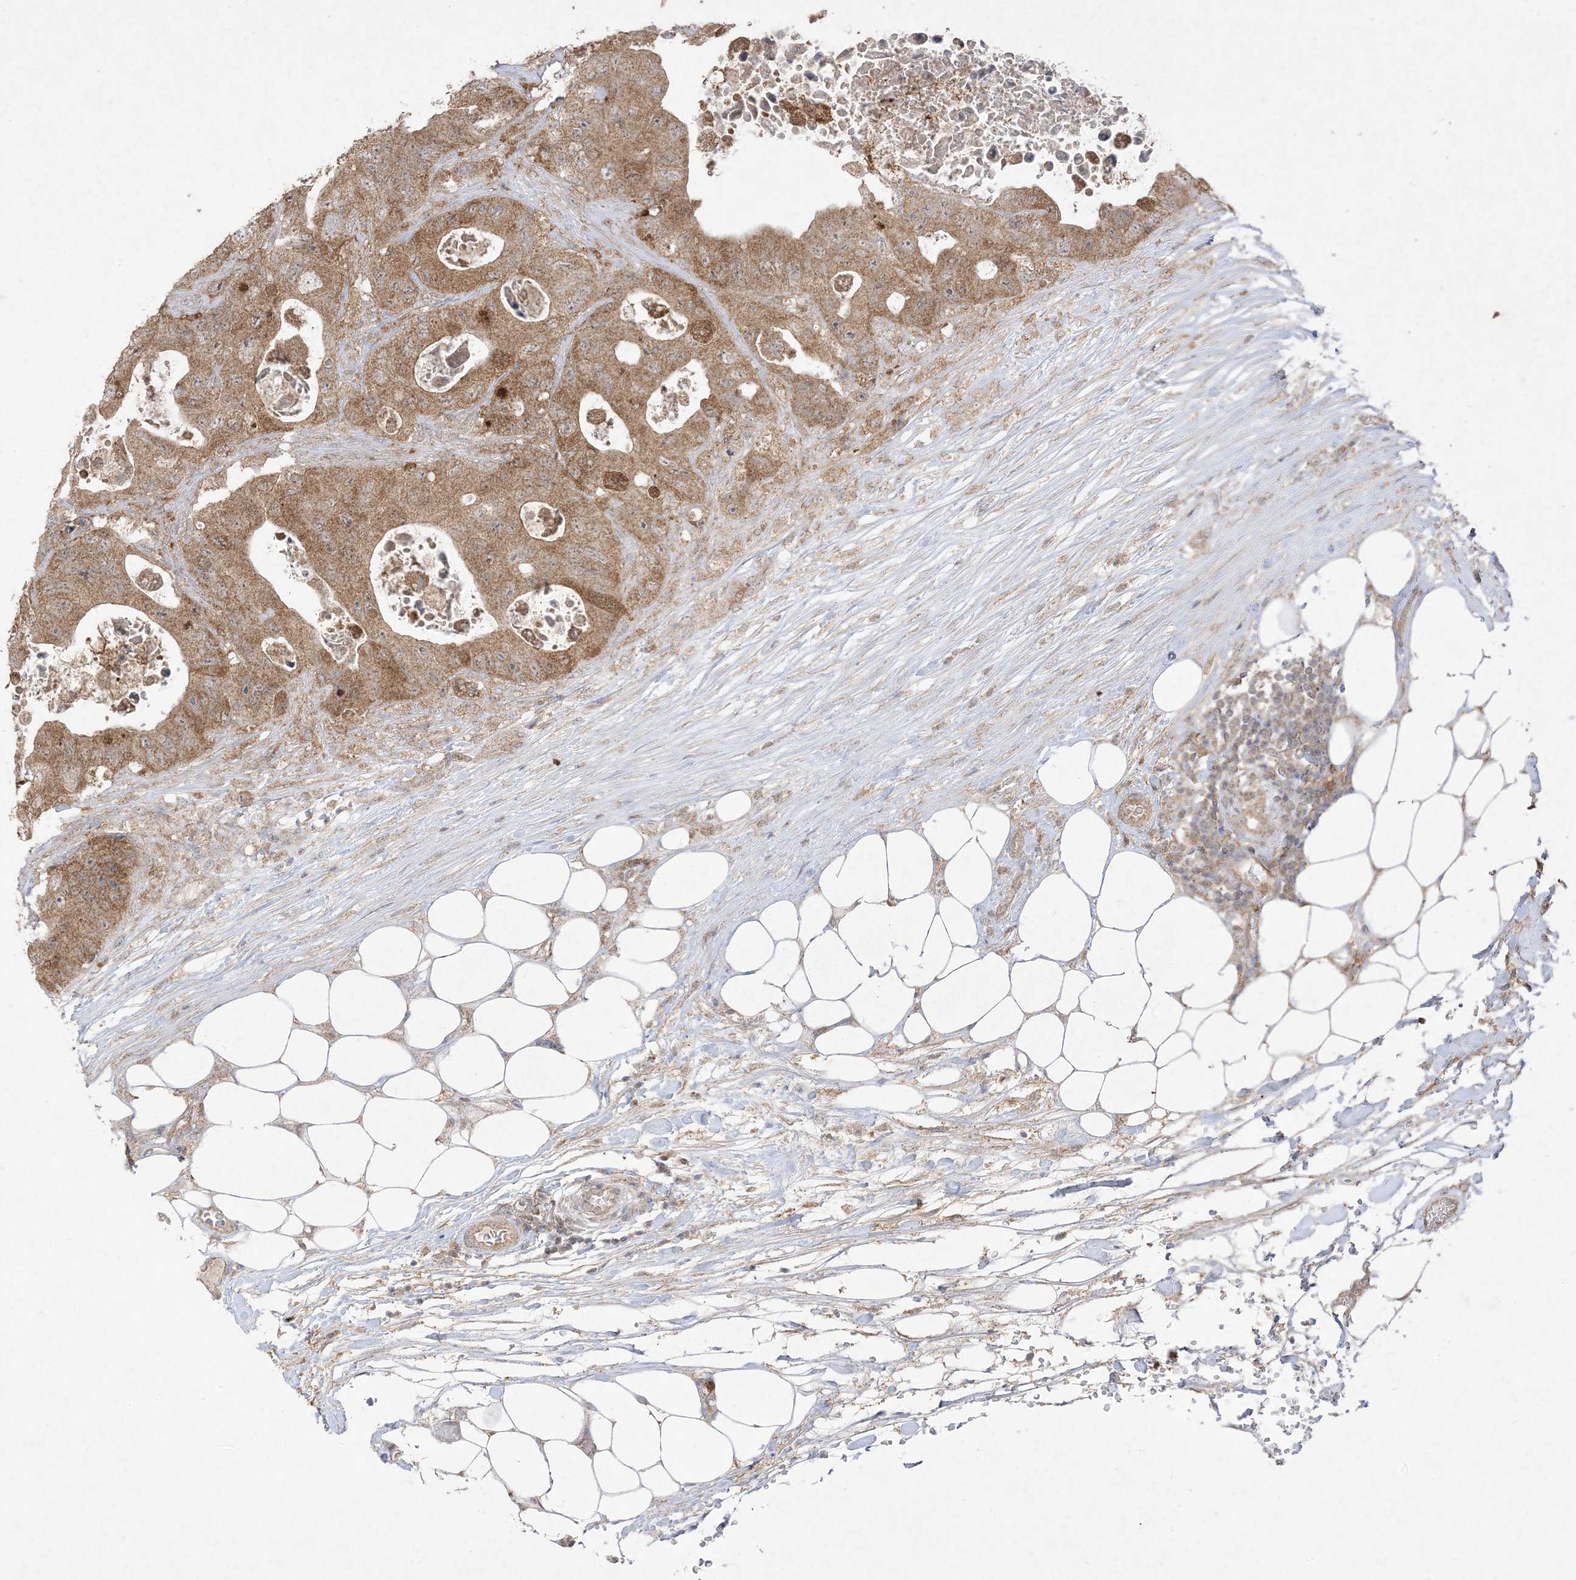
{"staining": {"intensity": "moderate", "quantity": ">75%", "location": "cytoplasmic/membranous"}, "tissue": "colorectal cancer", "cell_type": "Tumor cells", "image_type": "cancer", "snomed": [{"axis": "morphology", "description": "Adenocarcinoma, NOS"}, {"axis": "topography", "description": "Colon"}], "caption": "Protein analysis of colorectal cancer tissue demonstrates moderate cytoplasmic/membranous positivity in about >75% of tumor cells.", "gene": "UBE2C", "patient": {"sex": "female", "age": 46}}